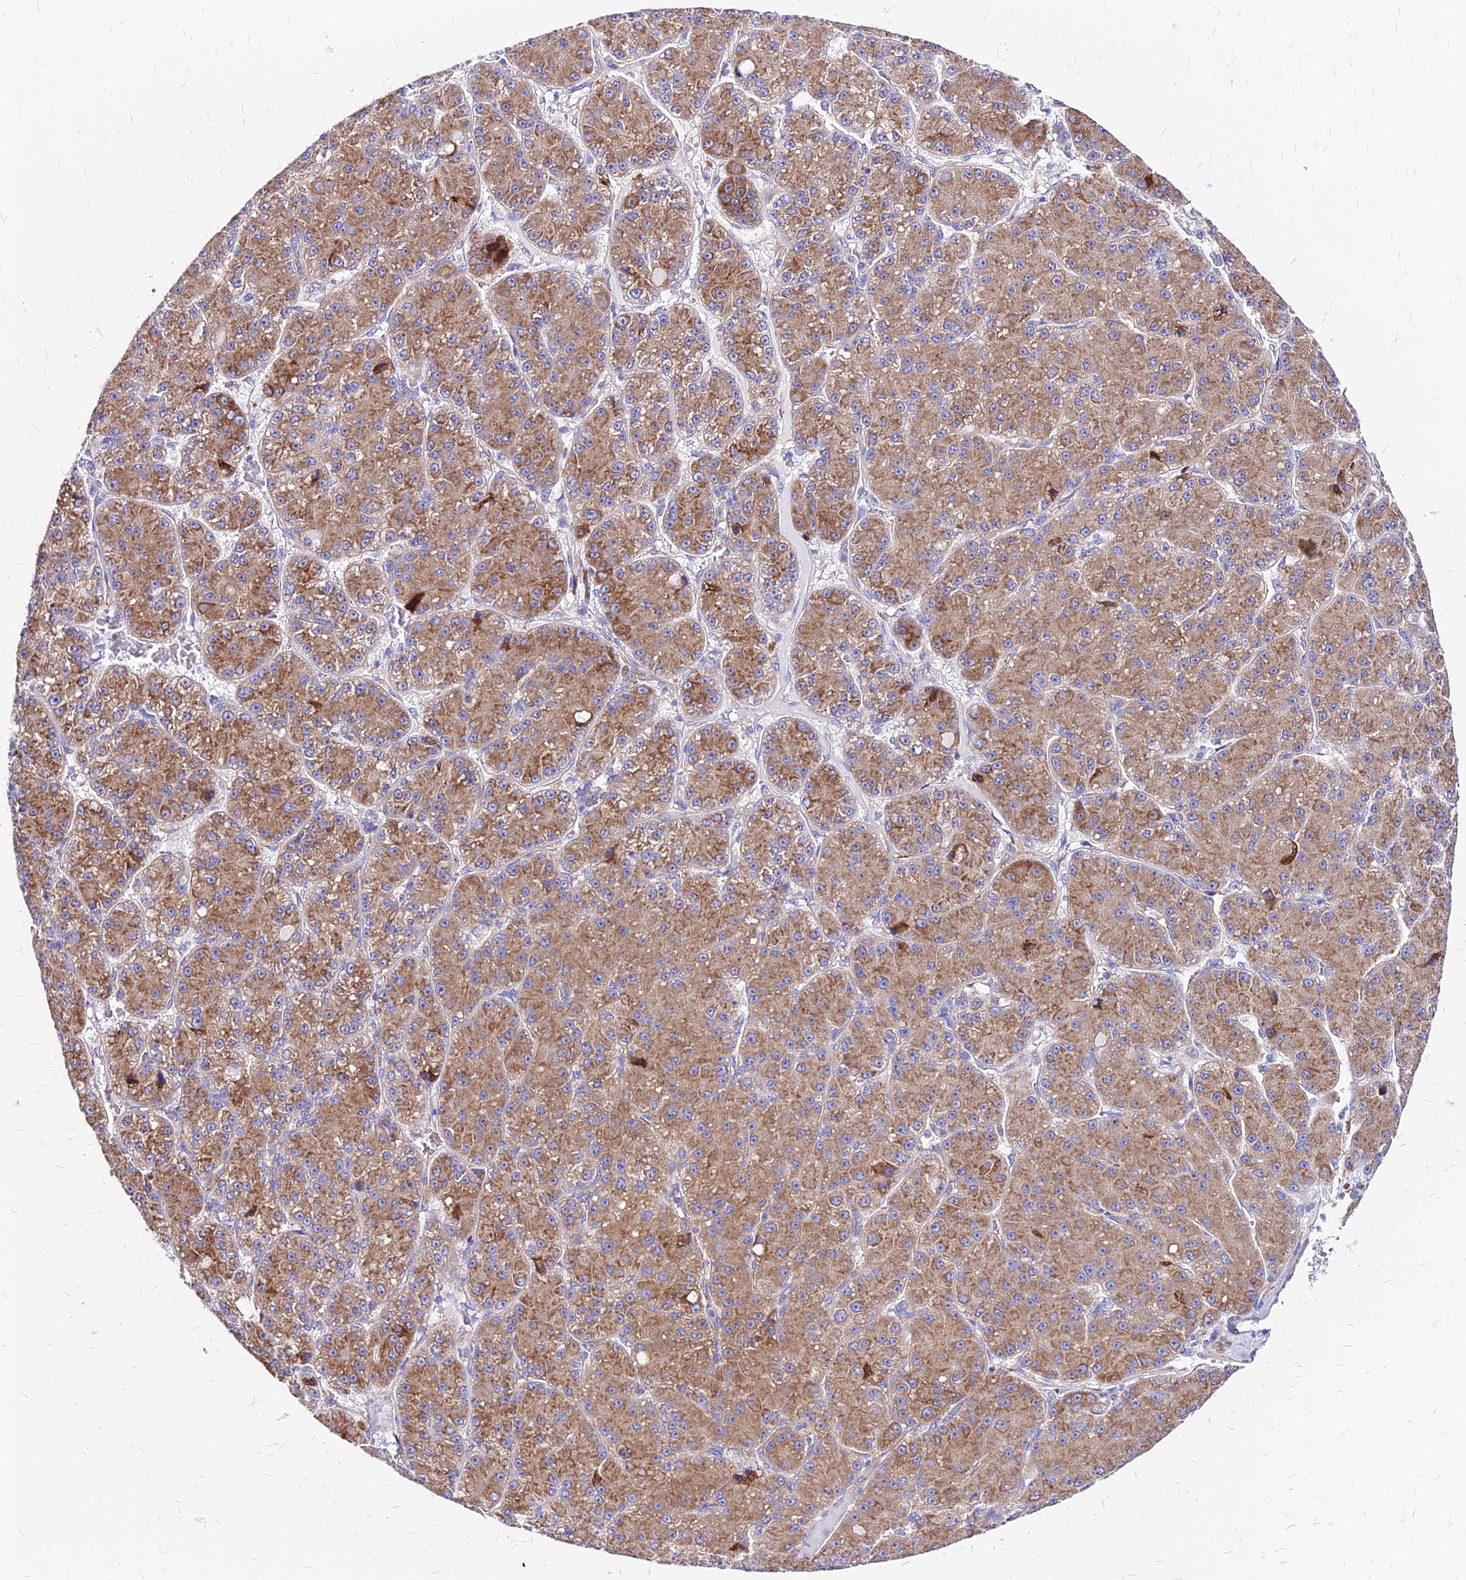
{"staining": {"intensity": "moderate", "quantity": ">75%", "location": "cytoplasmic/membranous"}, "tissue": "liver cancer", "cell_type": "Tumor cells", "image_type": "cancer", "snomed": [{"axis": "morphology", "description": "Carcinoma, Hepatocellular, NOS"}, {"axis": "topography", "description": "Liver"}], "caption": "About >75% of tumor cells in human hepatocellular carcinoma (liver) display moderate cytoplasmic/membranous protein staining as visualized by brown immunohistochemical staining.", "gene": "RPL19", "patient": {"sex": "male", "age": 67}}